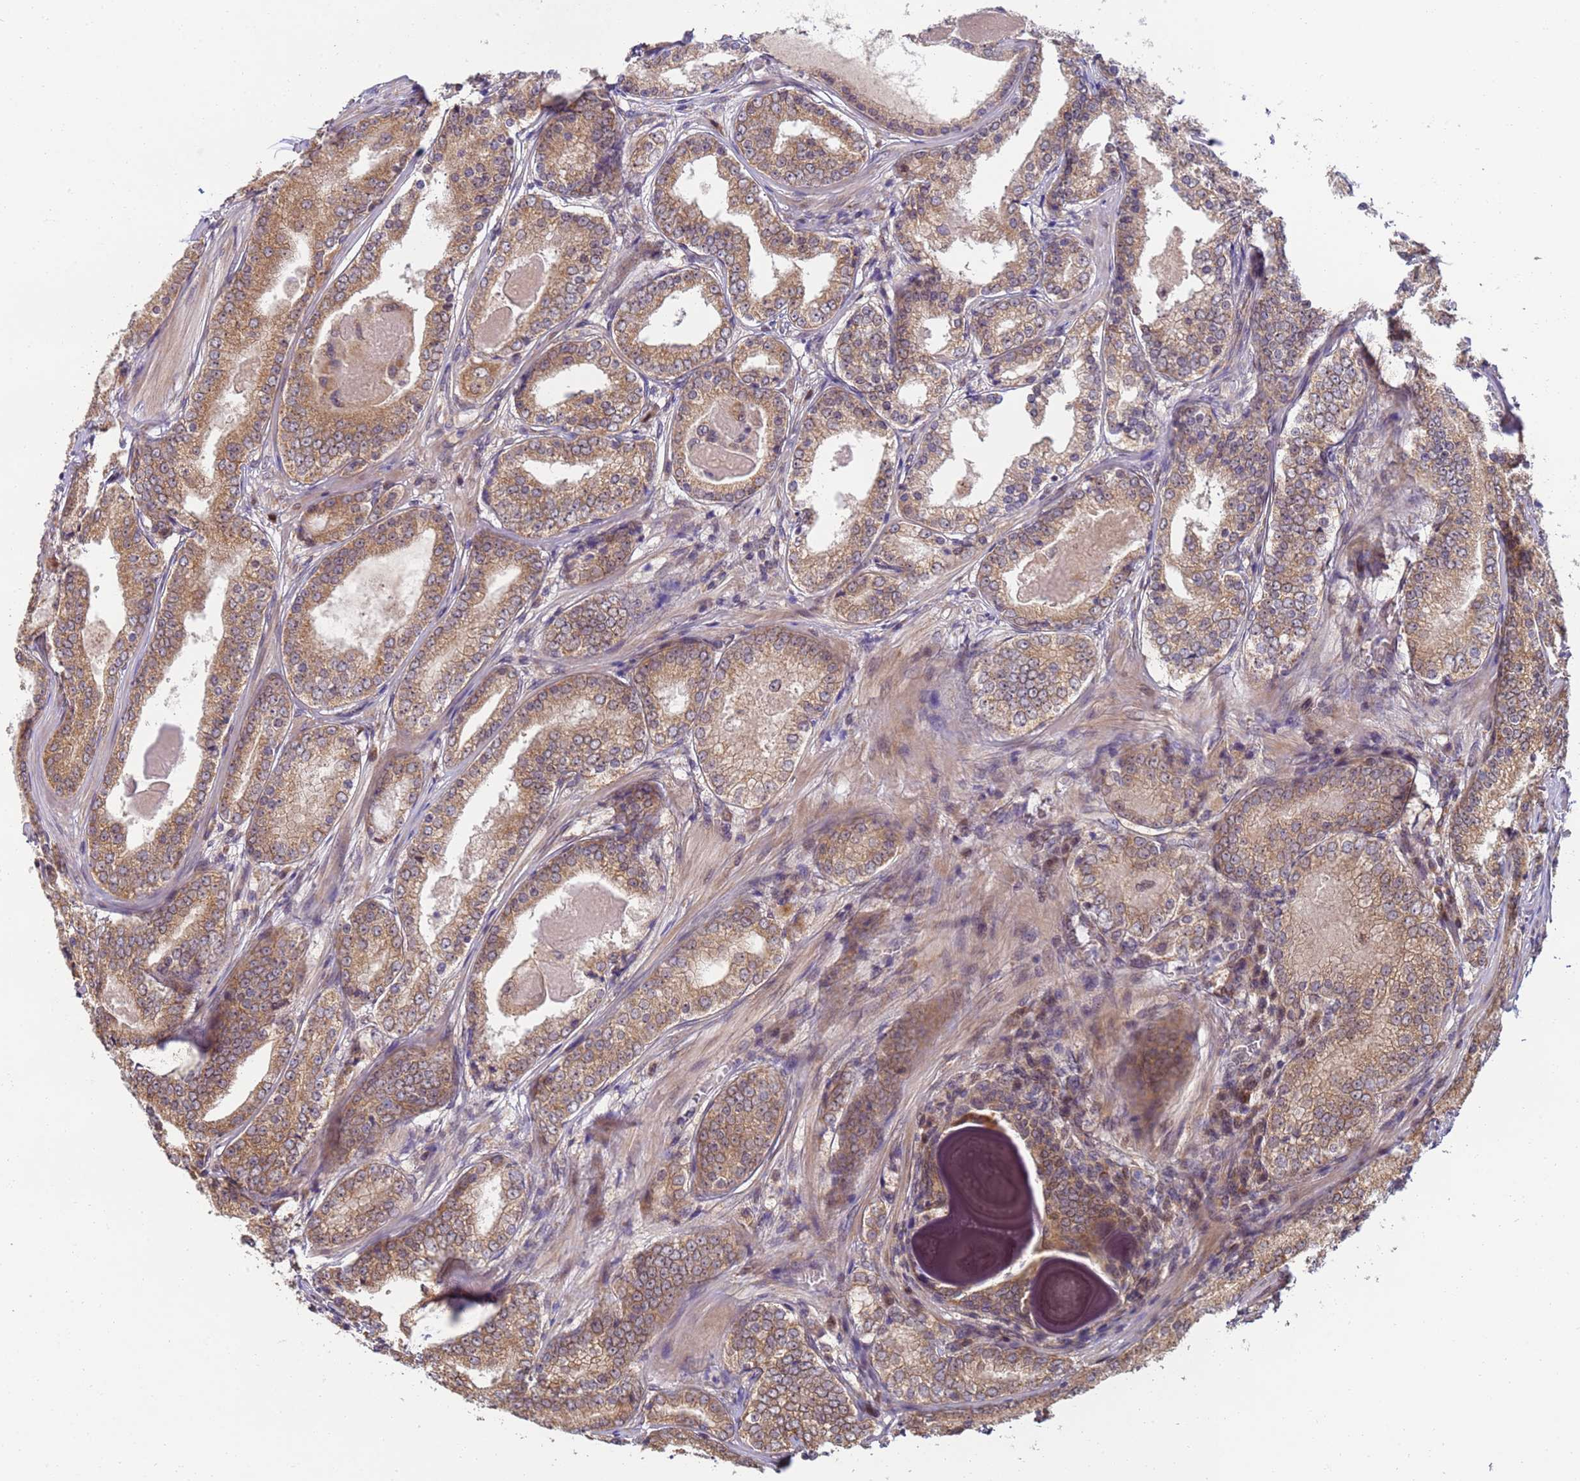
{"staining": {"intensity": "moderate", "quantity": ">75%", "location": "cytoplasmic/membranous"}, "tissue": "prostate cancer", "cell_type": "Tumor cells", "image_type": "cancer", "snomed": [{"axis": "morphology", "description": "Adenocarcinoma, Low grade"}, {"axis": "topography", "description": "Prostate"}], "caption": "The micrograph displays a brown stain indicating the presence of a protein in the cytoplasmic/membranous of tumor cells in prostate cancer (adenocarcinoma (low-grade)).", "gene": "RAPGEF3", "patient": {"sex": "male", "age": 68}}